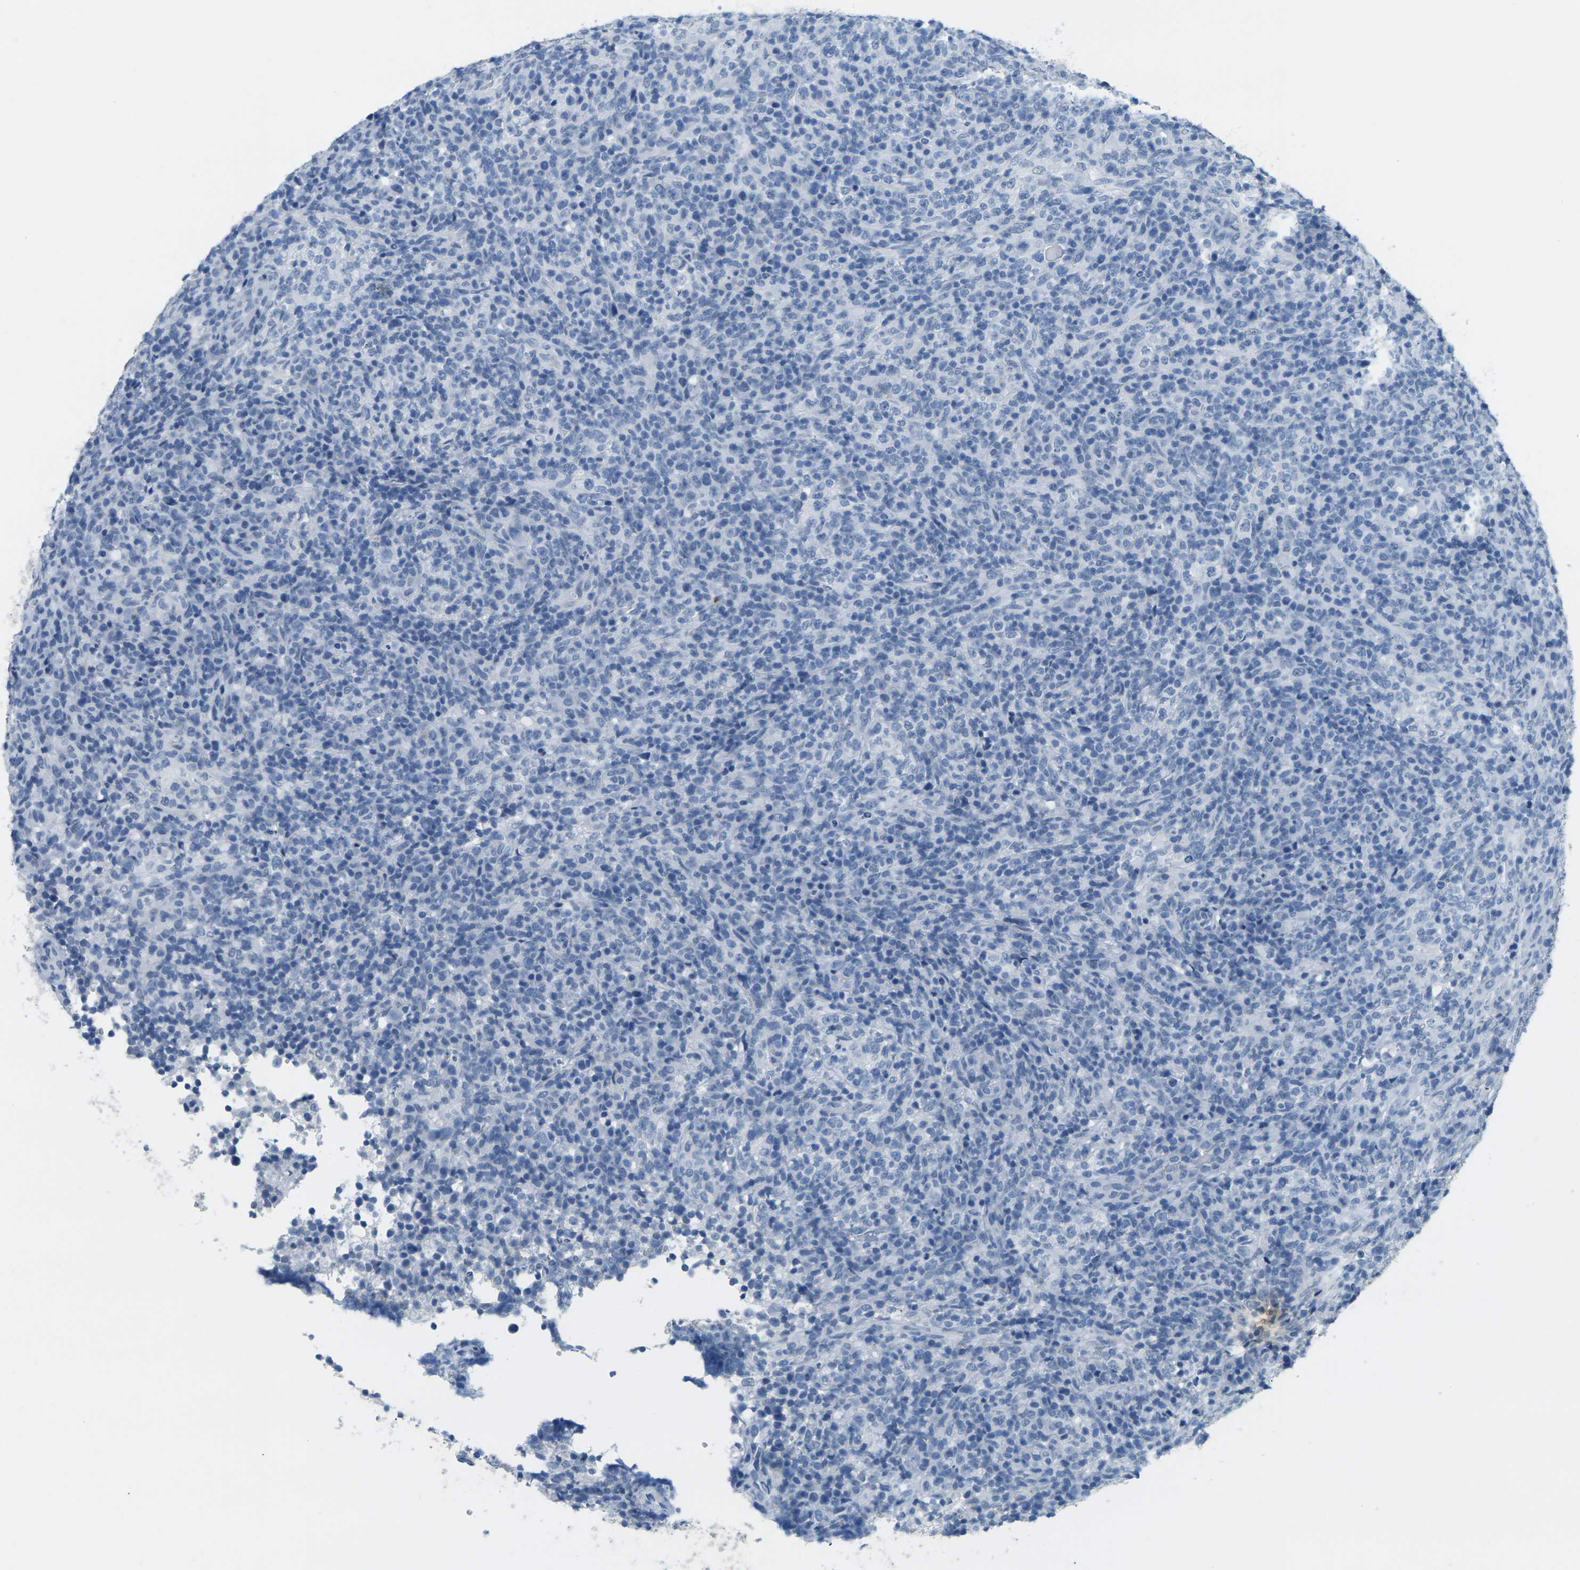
{"staining": {"intensity": "negative", "quantity": "none", "location": "none"}, "tissue": "lymphoma", "cell_type": "Tumor cells", "image_type": "cancer", "snomed": [{"axis": "morphology", "description": "Malignant lymphoma, non-Hodgkin's type, High grade"}, {"axis": "topography", "description": "Lymph node"}], "caption": "Human high-grade malignant lymphoma, non-Hodgkin's type stained for a protein using IHC reveals no positivity in tumor cells.", "gene": "CTAG1A", "patient": {"sex": "female", "age": 76}}